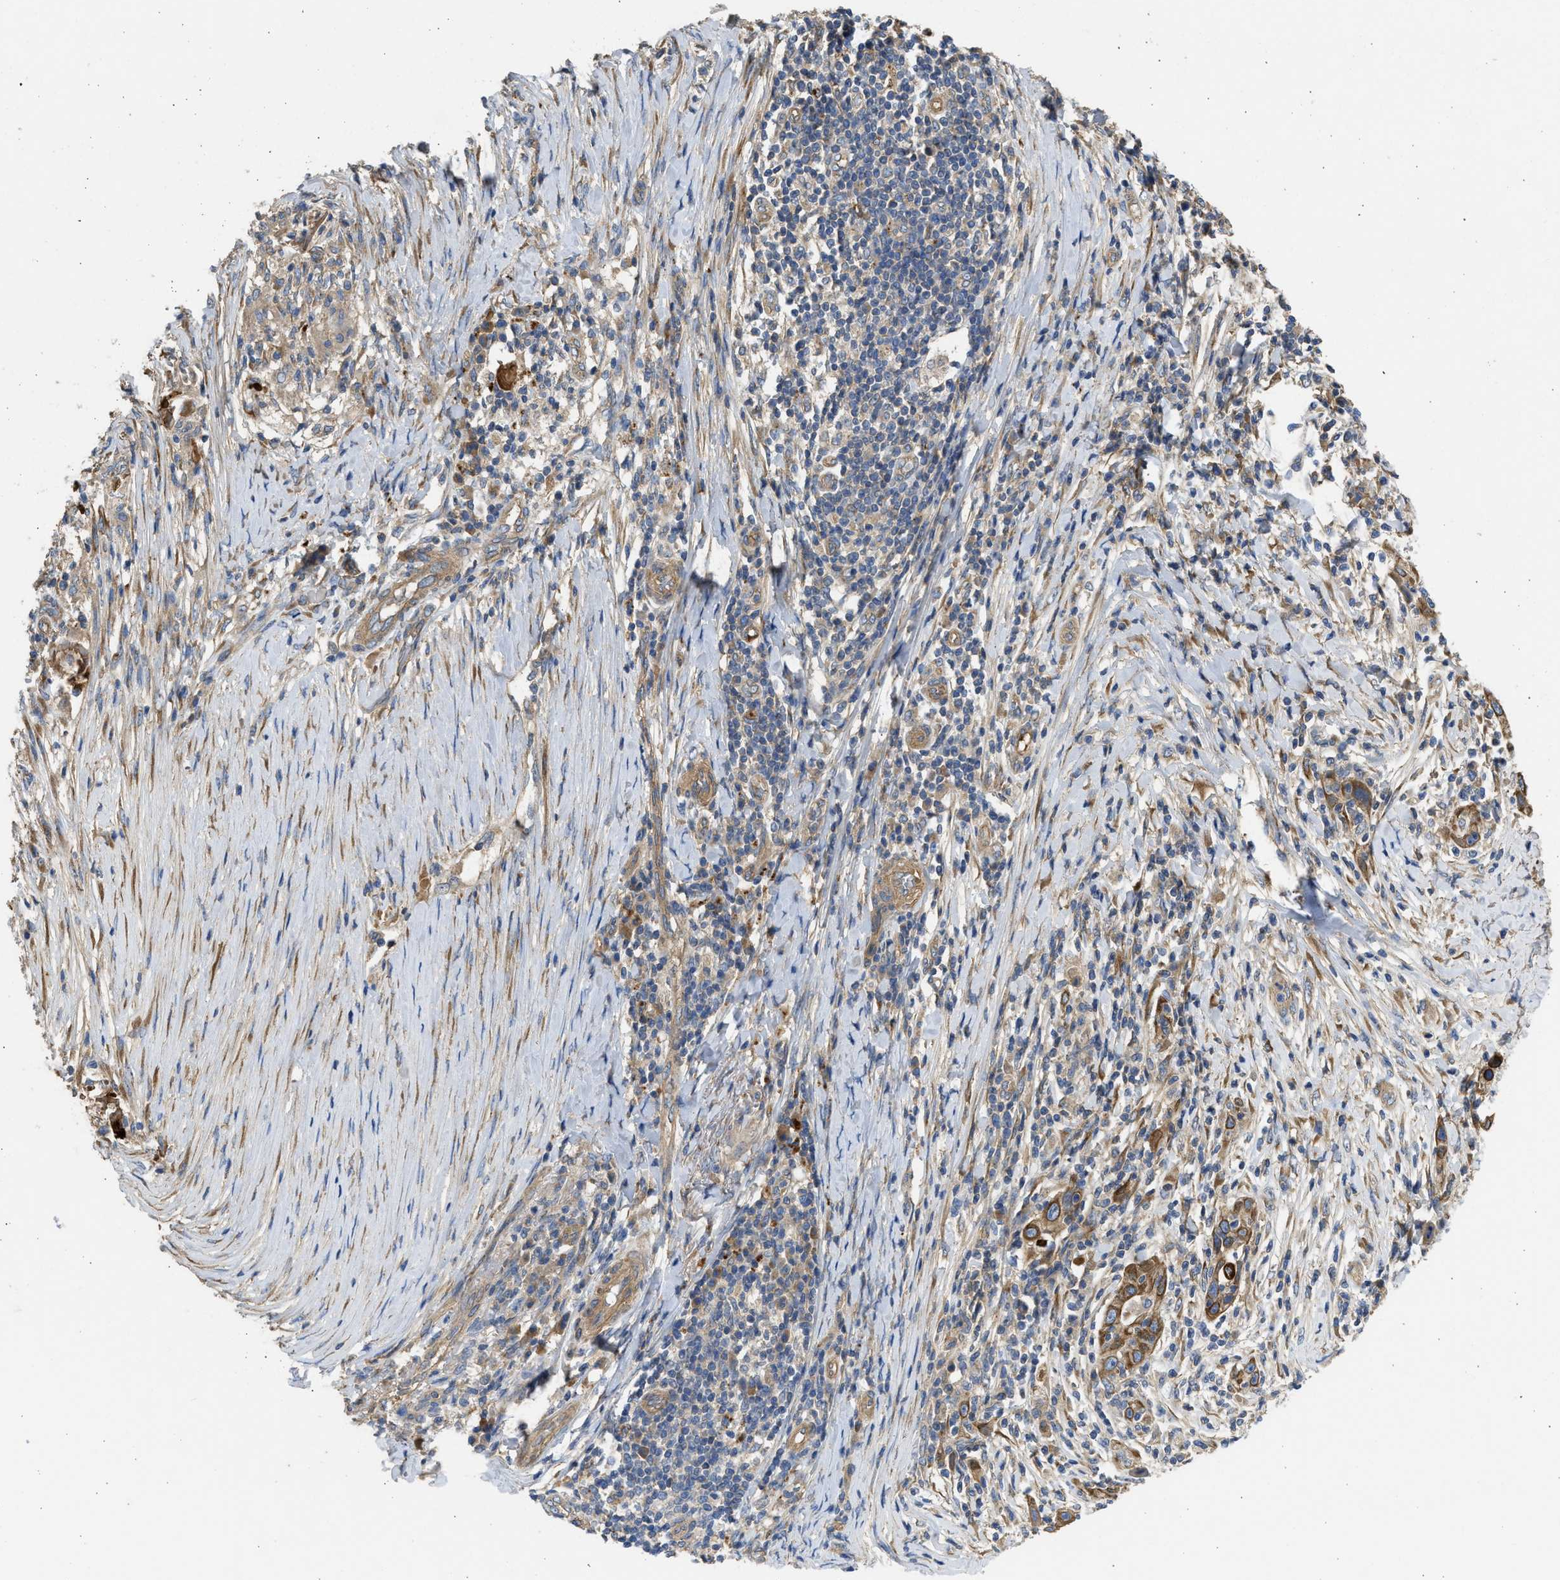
{"staining": {"intensity": "moderate", "quantity": ">75%", "location": "cytoplasmic/membranous"}, "tissue": "skin cancer", "cell_type": "Tumor cells", "image_type": "cancer", "snomed": [{"axis": "morphology", "description": "Squamous cell carcinoma, NOS"}, {"axis": "topography", "description": "Skin"}], "caption": "Moderate cytoplasmic/membranous staining is identified in approximately >75% of tumor cells in skin squamous cell carcinoma. (DAB (3,3'-diaminobenzidine) IHC, brown staining for protein, blue staining for nuclei).", "gene": "CSRNP2", "patient": {"sex": "female", "age": 88}}